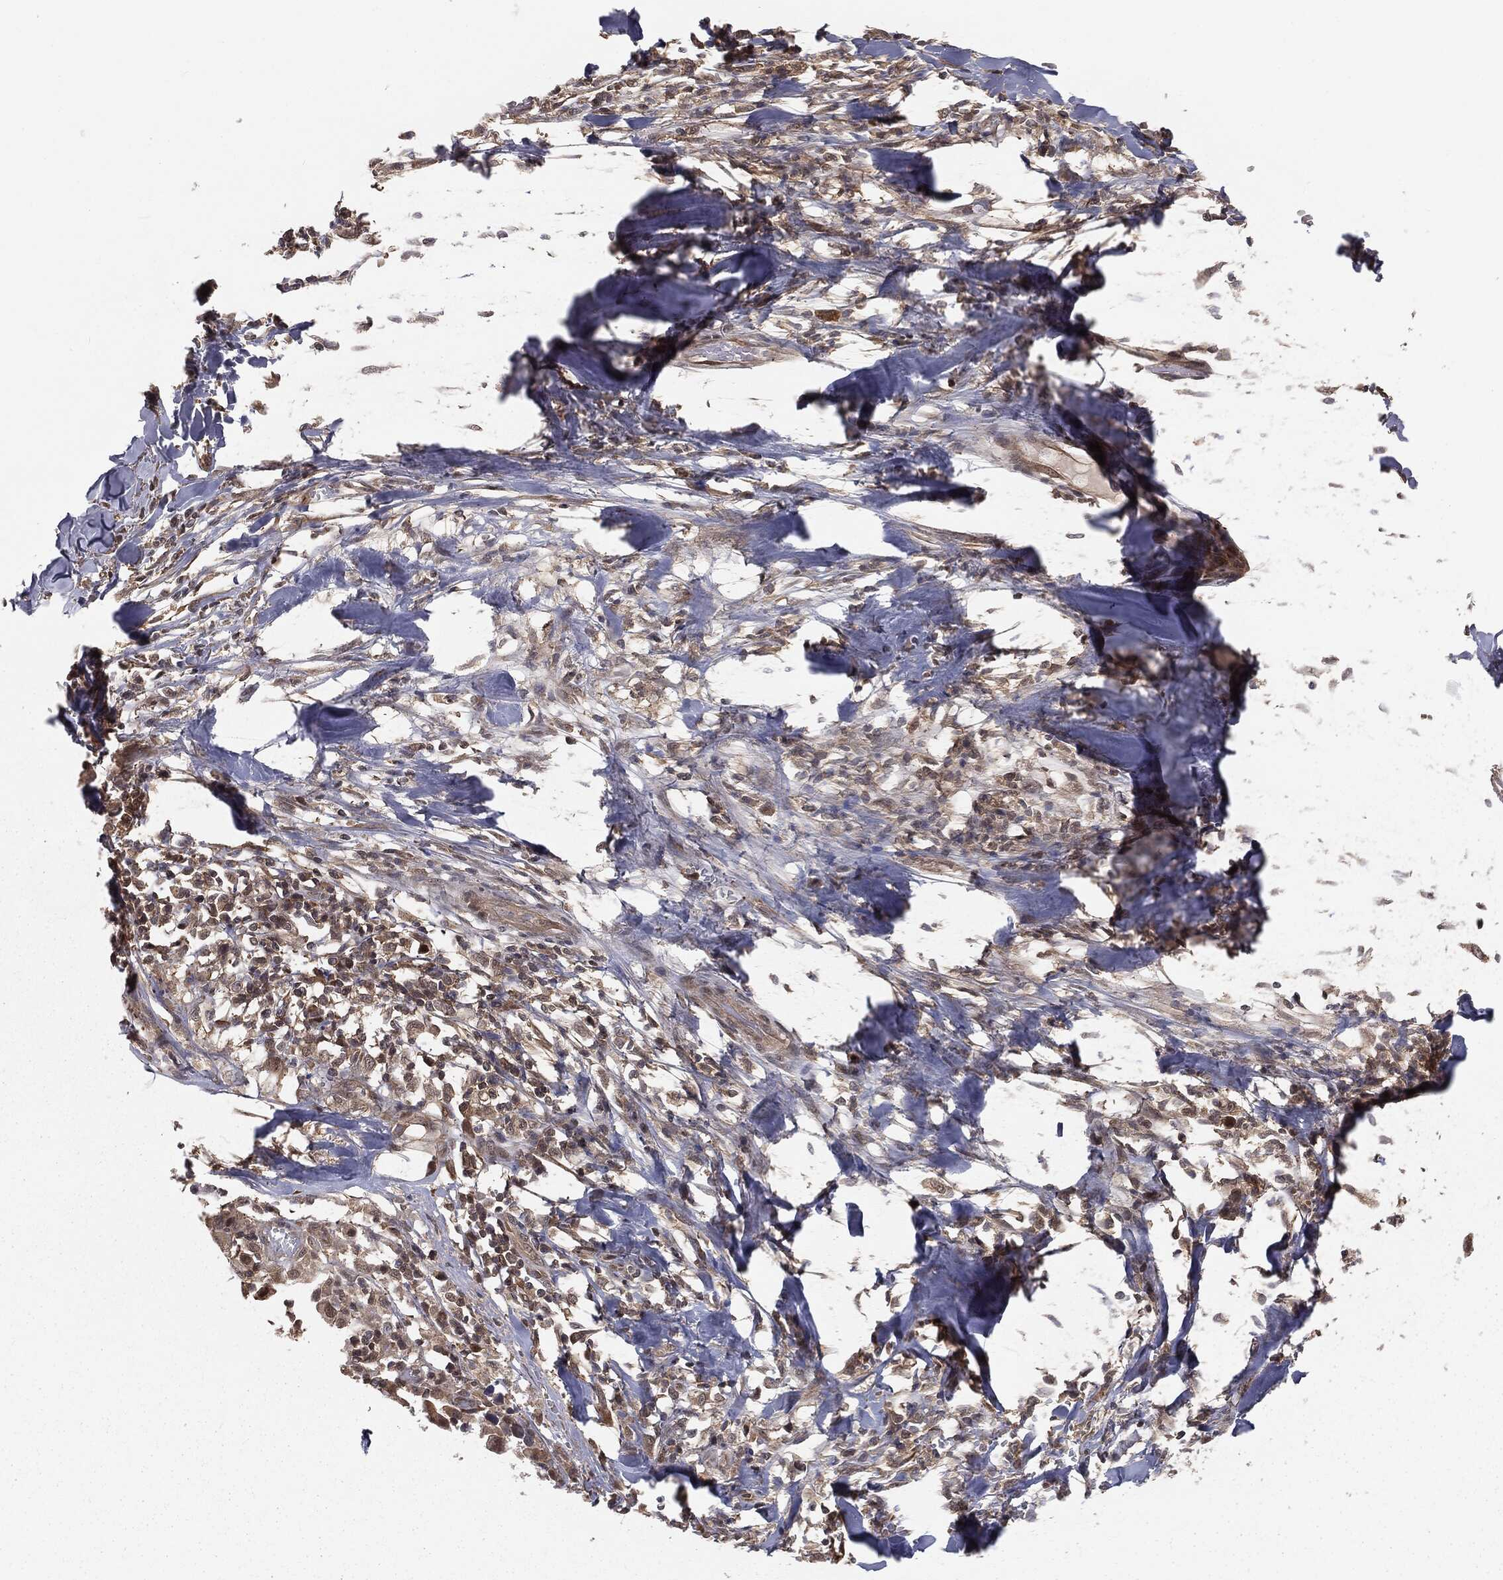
{"staining": {"intensity": "moderate", "quantity": ">75%", "location": "nuclear"}, "tissue": "melanoma", "cell_type": "Tumor cells", "image_type": "cancer", "snomed": [{"axis": "morphology", "description": "Malignant melanoma, Metastatic site"}, {"axis": "topography", "description": "Lymph node"}], "caption": "Brown immunohistochemical staining in human malignant melanoma (metastatic site) shows moderate nuclear staining in approximately >75% of tumor cells.", "gene": "FBXO7", "patient": {"sex": "male", "age": 50}}